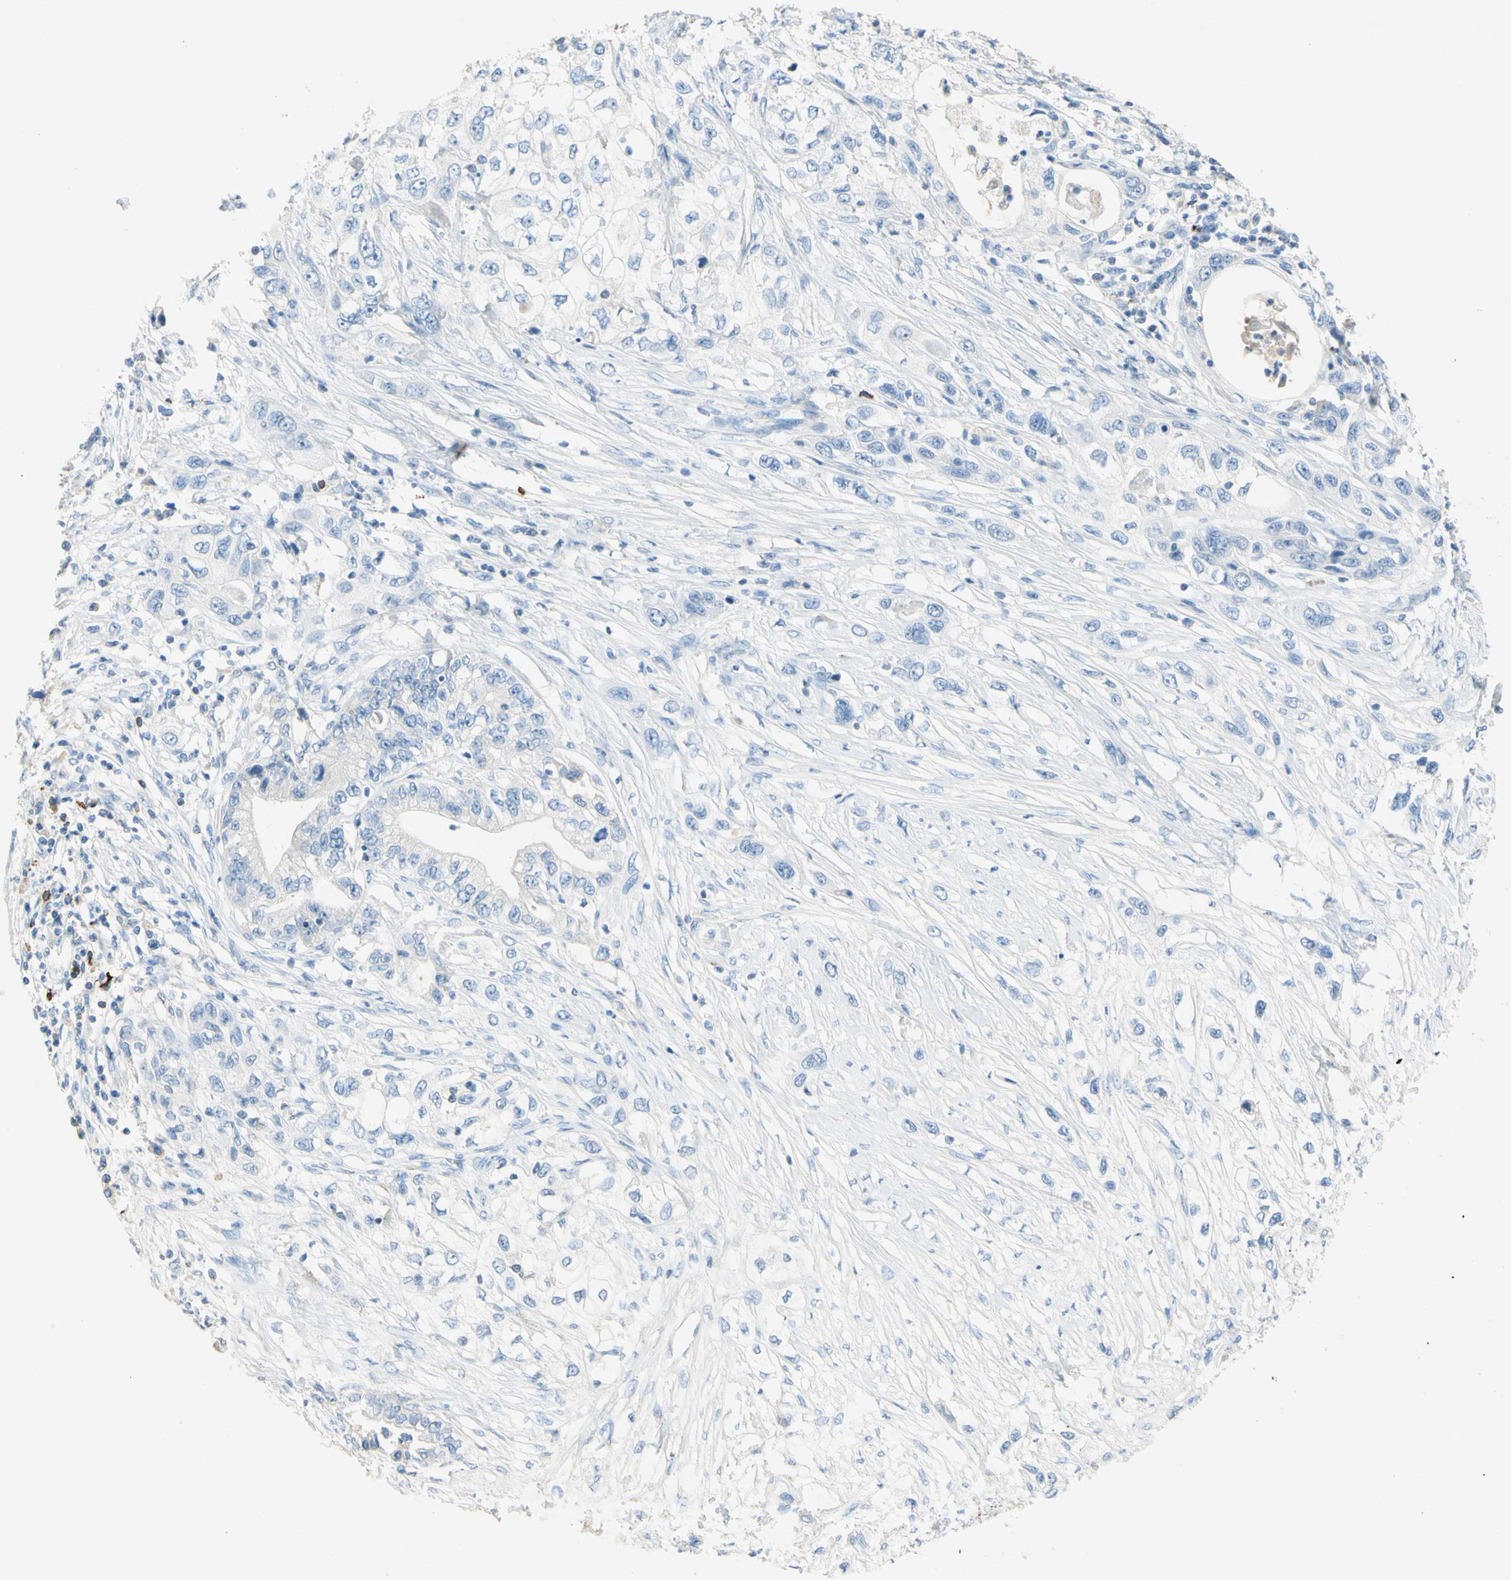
{"staining": {"intensity": "negative", "quantity": "none", "location": "none"}, "tissue": "pancreatic cancer", "cell_type": "Tumor cells", "image_type": "cancer", "snomed": [{"axis": "morphology", "description": "Adenocarcinoma, NOS"}, {"axis": "topography", "description": "Pancreas"}], "caption": "Human adenocarcinoma (pancreatic) stained for a protein using IHC exhibits no expression in tumor cells.", "gene": "PACSIN1", "patient": {"sex": "female", "age": 70}}